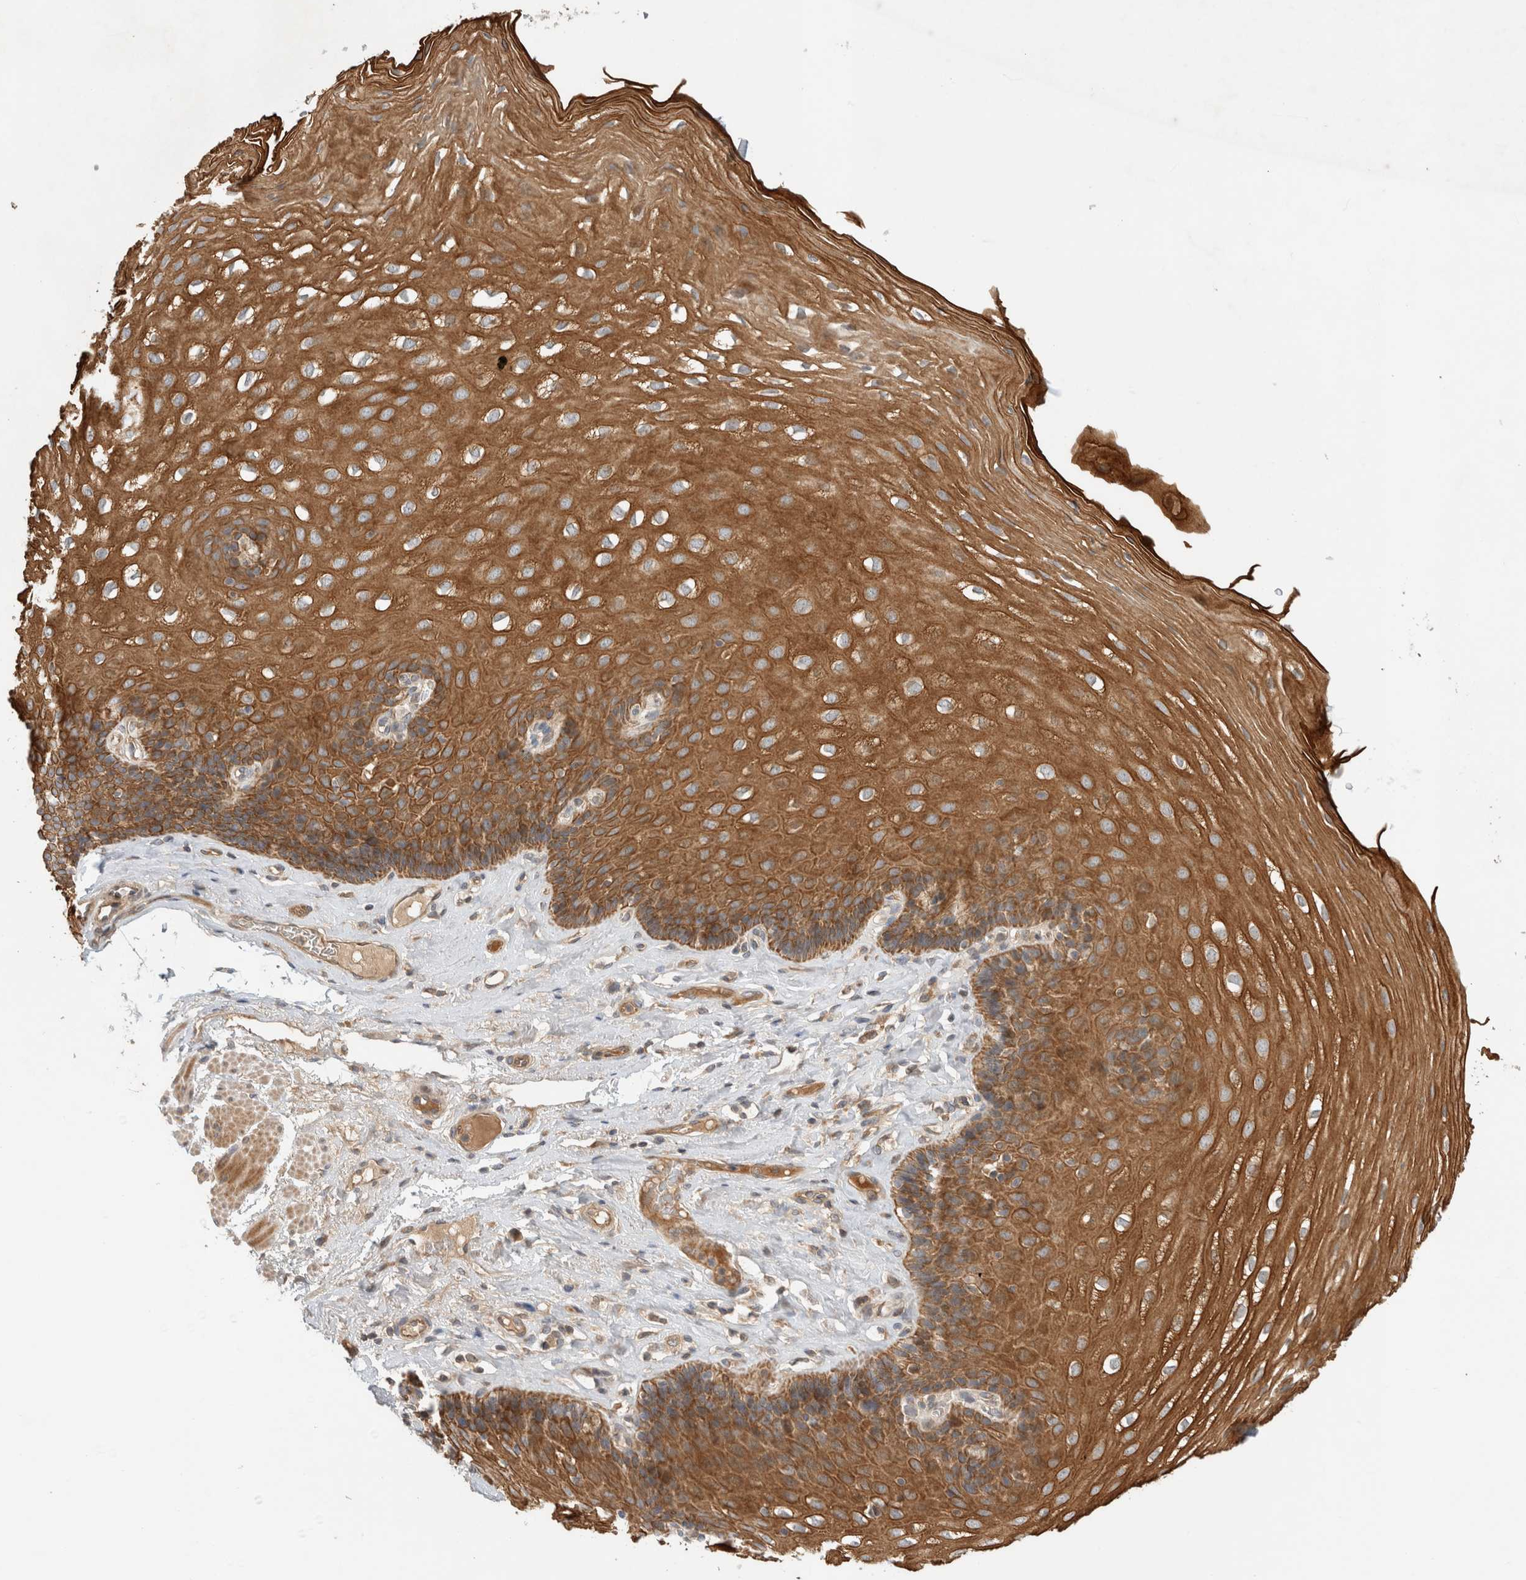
{"staining": {"intensity": "strong", "quantity": ">75%", "location": "cytoplasmic/membranous"}, "tissue": "esophagus", "cell_type": "Squamous epithelial cells", "image_type": "normal", "snomed": [{"axis": "morphology", "description": "Normal tissue, NOS"}, {"axis": "topography", "description": "Esophagus"}], "caption": "Protein staining shows strong cytoplasmic/membranous positivity in approximately >75% of squamous epithelial cells in normal esophagus.", "gene": "ARMC9", "patient": {"sex": "female", "age": 66}}